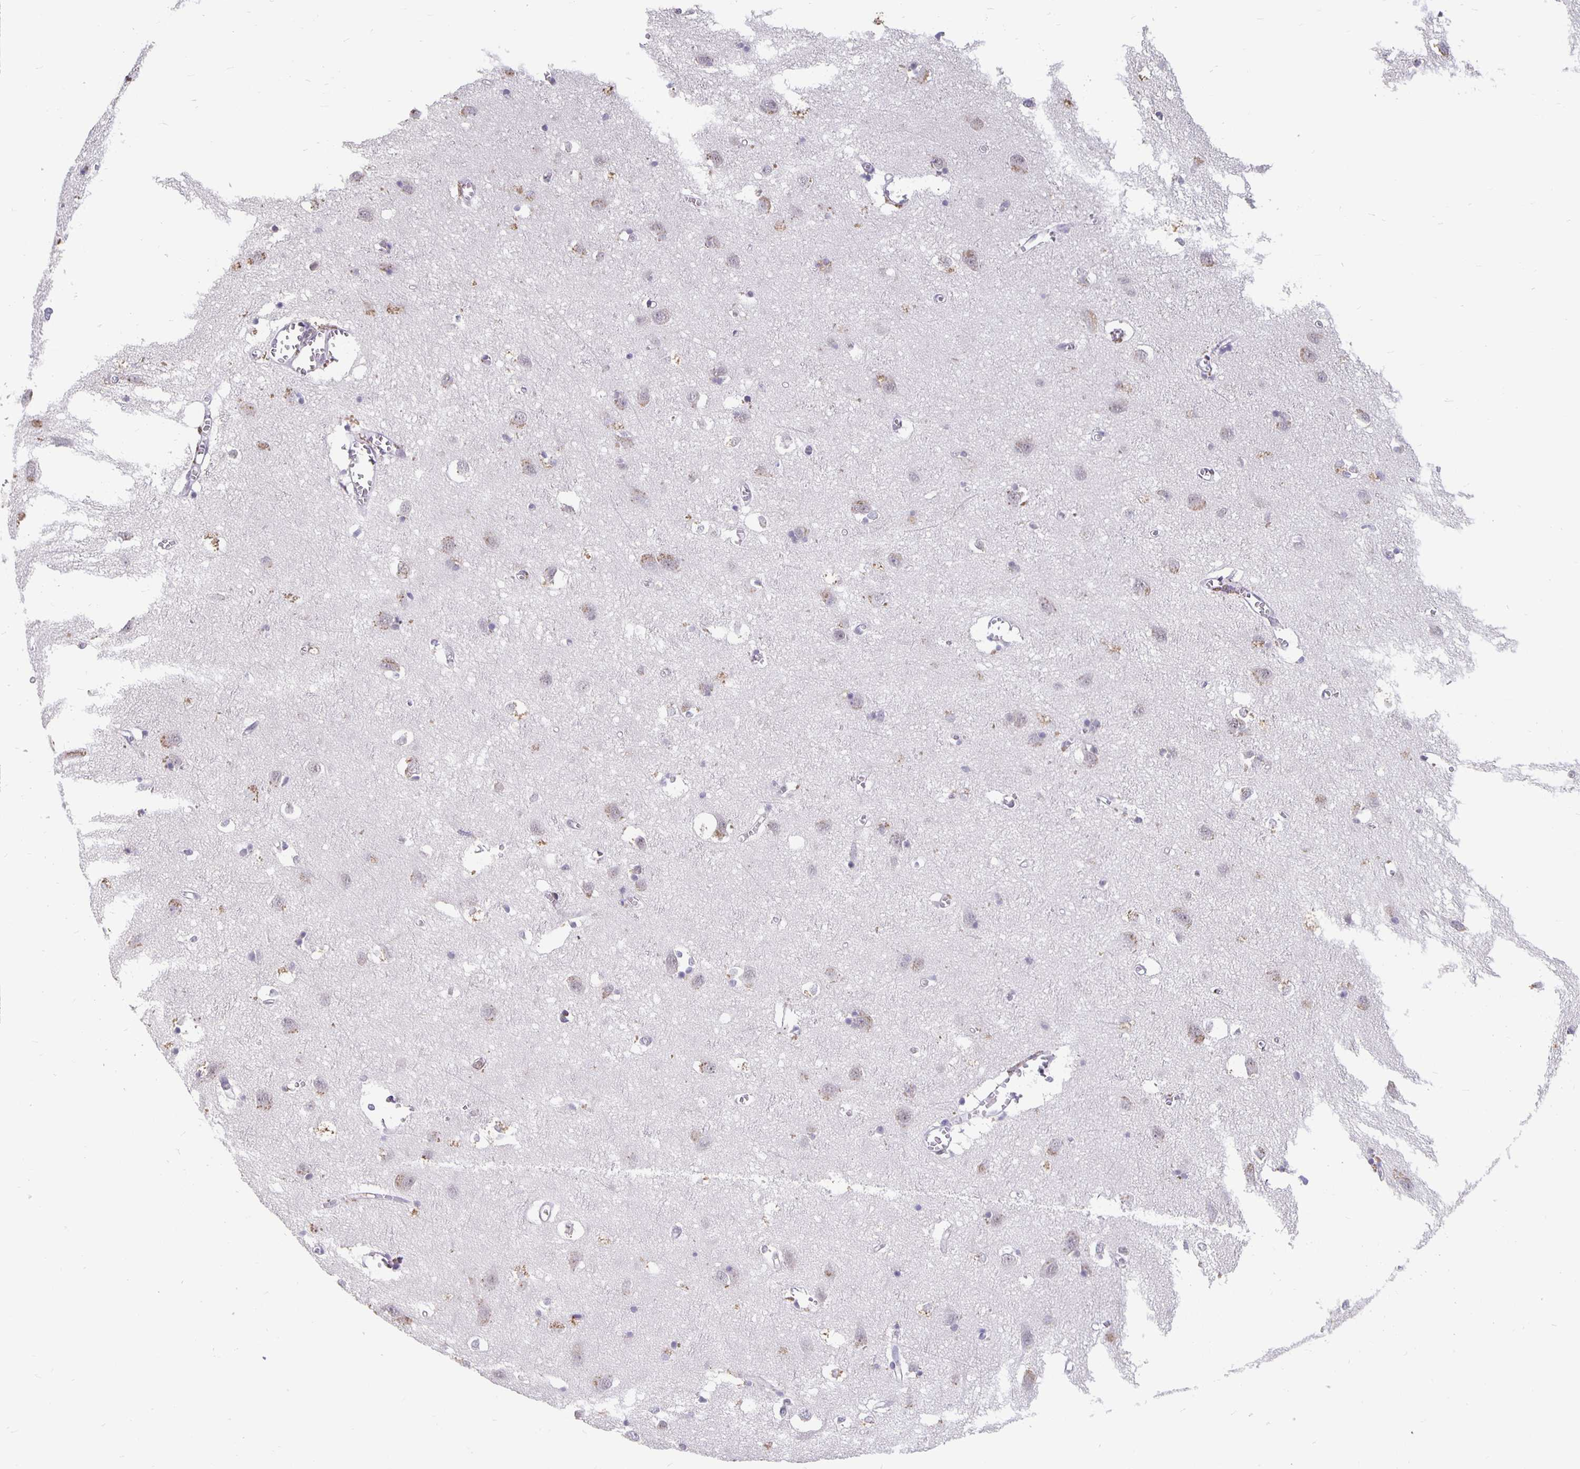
{"staining": {"intensity": "negative", "quantity": "none", "location": "none"}, "tissue": "cerebral cortex", "cell_type": "Endothelial cells", "image_type": "normal", "snomed": [{"axis": "morphology", "description": "Normal tissue, NOS"}, {"axis": "topography", "description": "Cerebral cortex"}], "caption": "IHC micrograph of normal cerebral cortex stained for a protein (brown), which demonstrates no staining in endothelial cells. (DAB IHC visualized using brightfield microscopy, high magnification).", "gene": "ZNF691", "patient": {"sex": "male", "age": 70}}